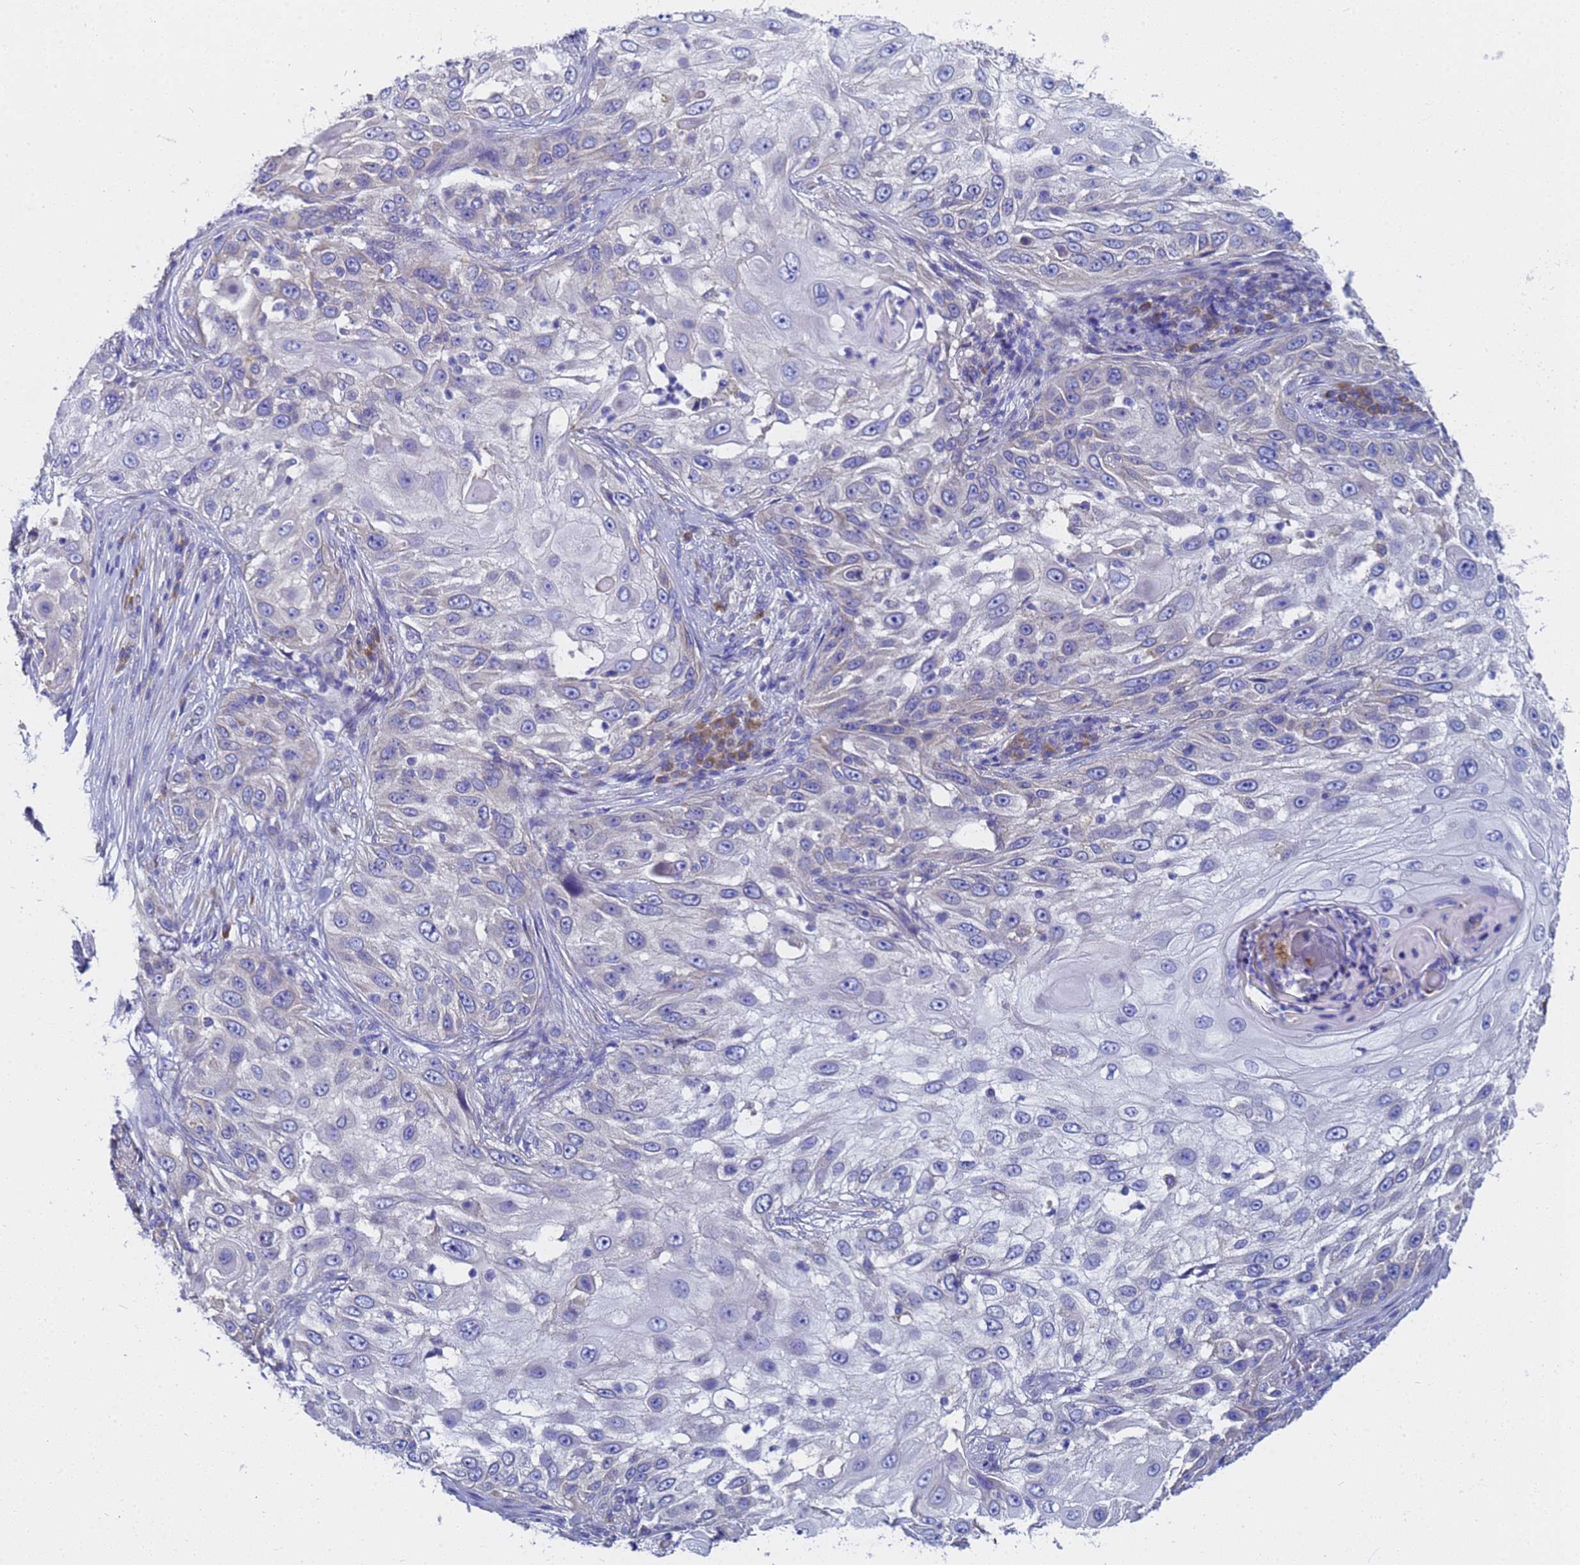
{"staining": {"intensity": "negative", "quantity": "none", "location": "none"}, "tissue": "skin cancer", "cell_type": "Tumor cells", "image_type": "cancer", "snomed": [{"axis": "morphology", "description": "Squamous cell carcinoma, NOS"}, {"axis": "topography", "description": "Skin"}], "caption": "The image shows no staining of tumor cells in squamous cell carcinoma (skin).", "gene": "TM4SF4", "patient": {"sex": "female", "age": 44}}